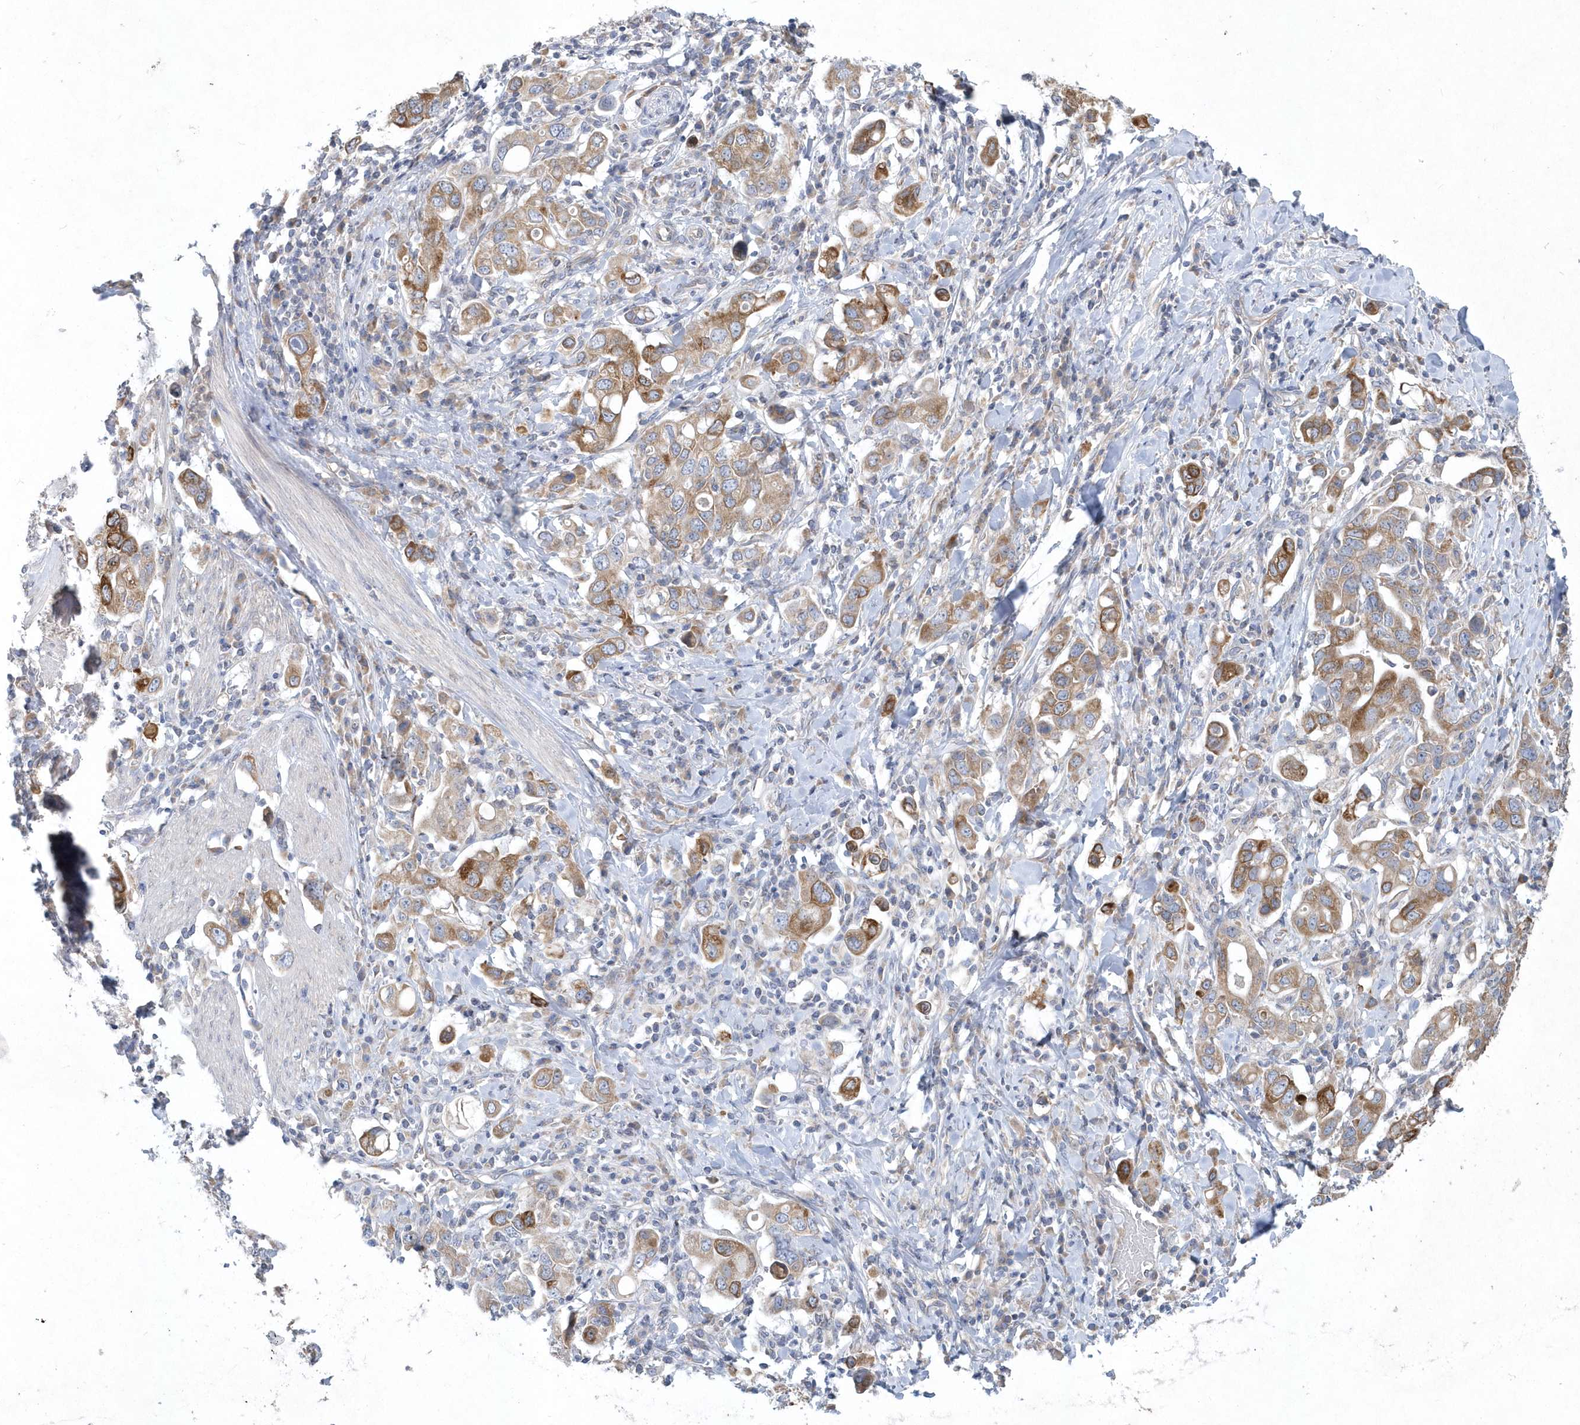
{"staining": {"intensity": "moderate", "quantity": ">75%", "location": "cytoplasmic/membranous"}, "tissue": "stomach cancer", "cell_type": "Tumor cells", "image_type": "cancer", "snomed": [{"axis": "morphology", "description": "Adenocarcinoma, NOS"}, {"axis": "topography", "description": "Stomach, upper"}], "caption": "The histopathology image shows a brown stain indicating the presence of a protein in the cytoplasmic/membranous of tumor cells in adenocarcinoma (stomach).", "gene": "DGAT1", "patient": {"sex": "male", "age": 62}}